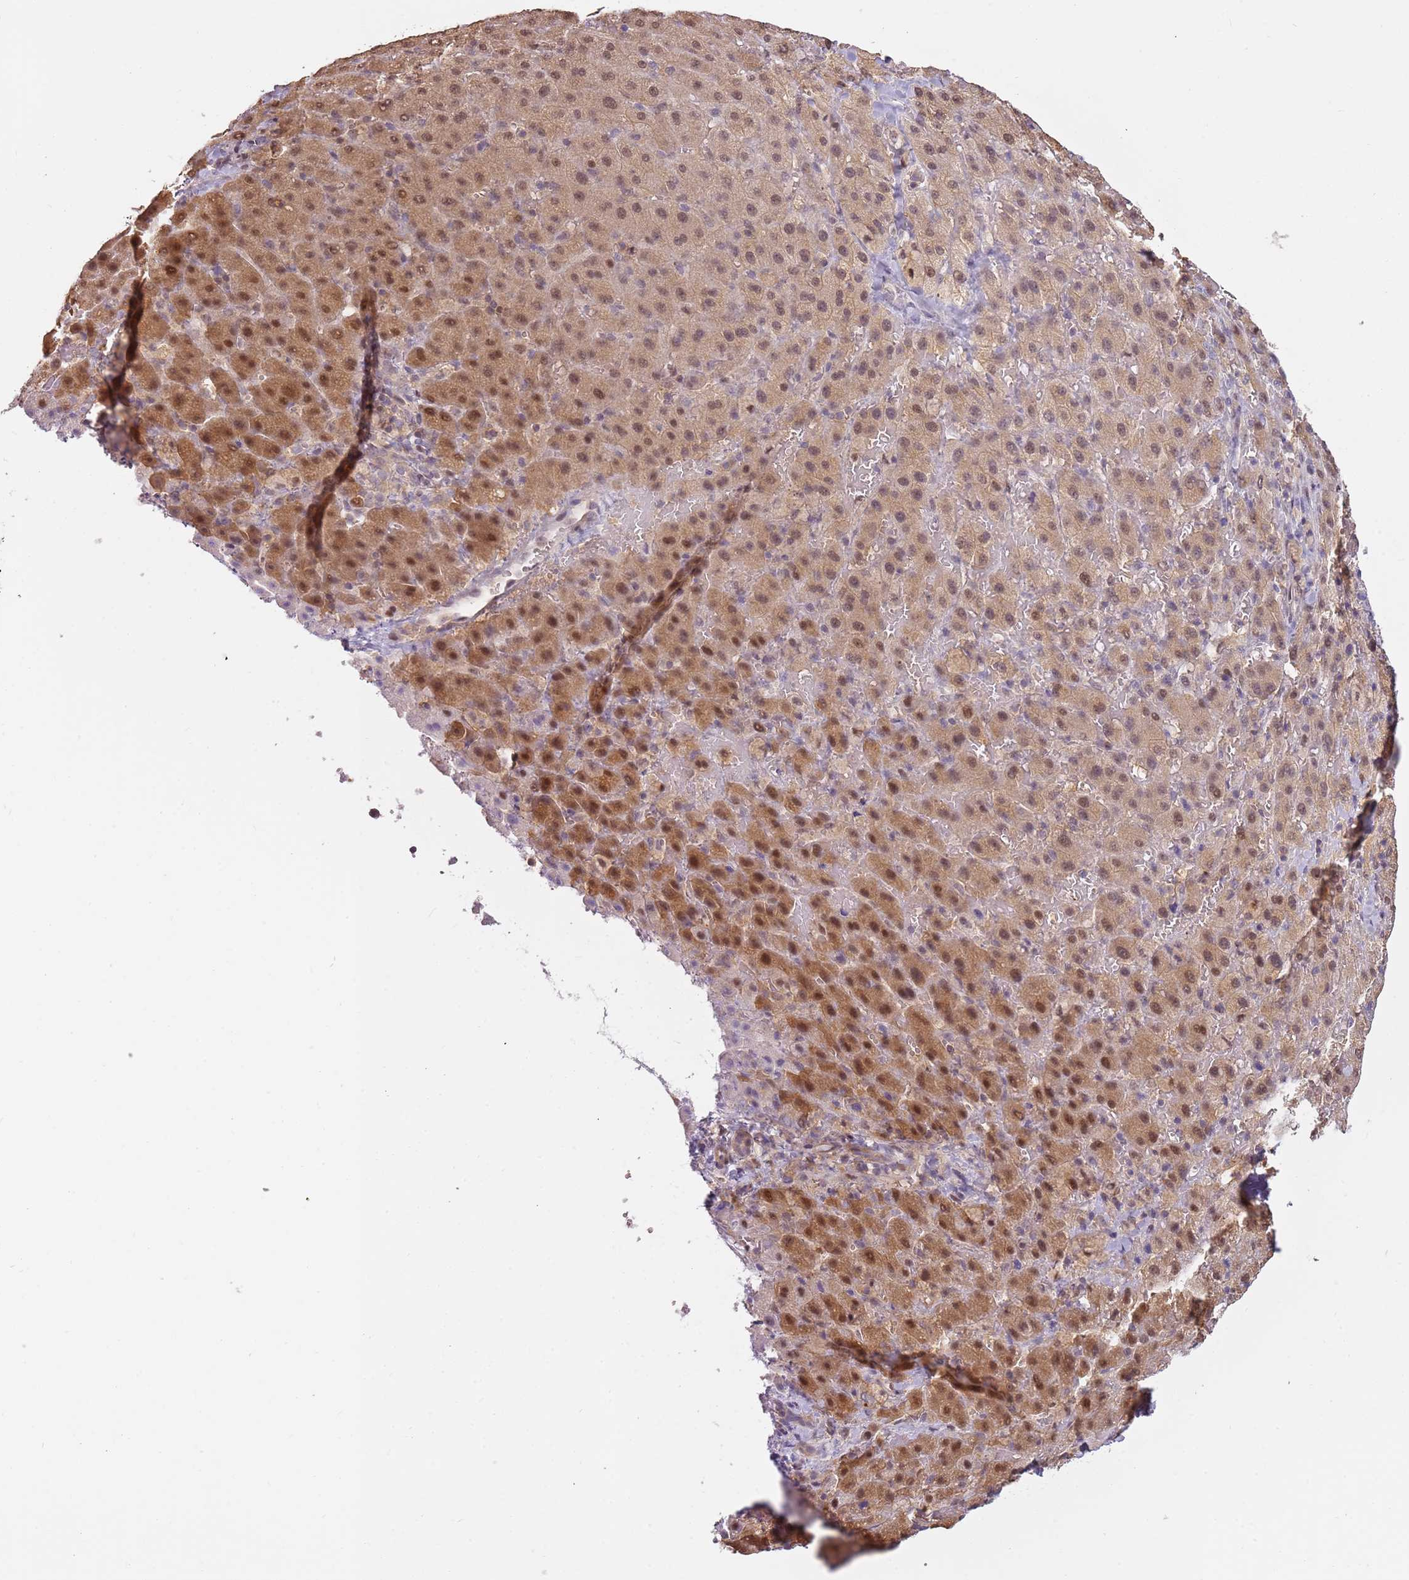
{"staining": {"intensity": "moderate", "quantity": ">75%", "location": "cytoplasmic/membranous,nuclear"}, "tissue": "liver cancer", "cell_type": "Tumor cells", "image_type": "cancer", "snomed": [{"axis": "morphology", "description": "Carcinoma, Hepatocellular, NOS"}, {"axis": "topography", "description": "Liver"}], "caption": "A medium amount of moderate cytoplasmic/membranous and nuclear positivity is seen in about >75% of tumor cells in liver cancer tissue.", "gene": "GSTO2", "patient": {"sex": "female", "age": 58}}